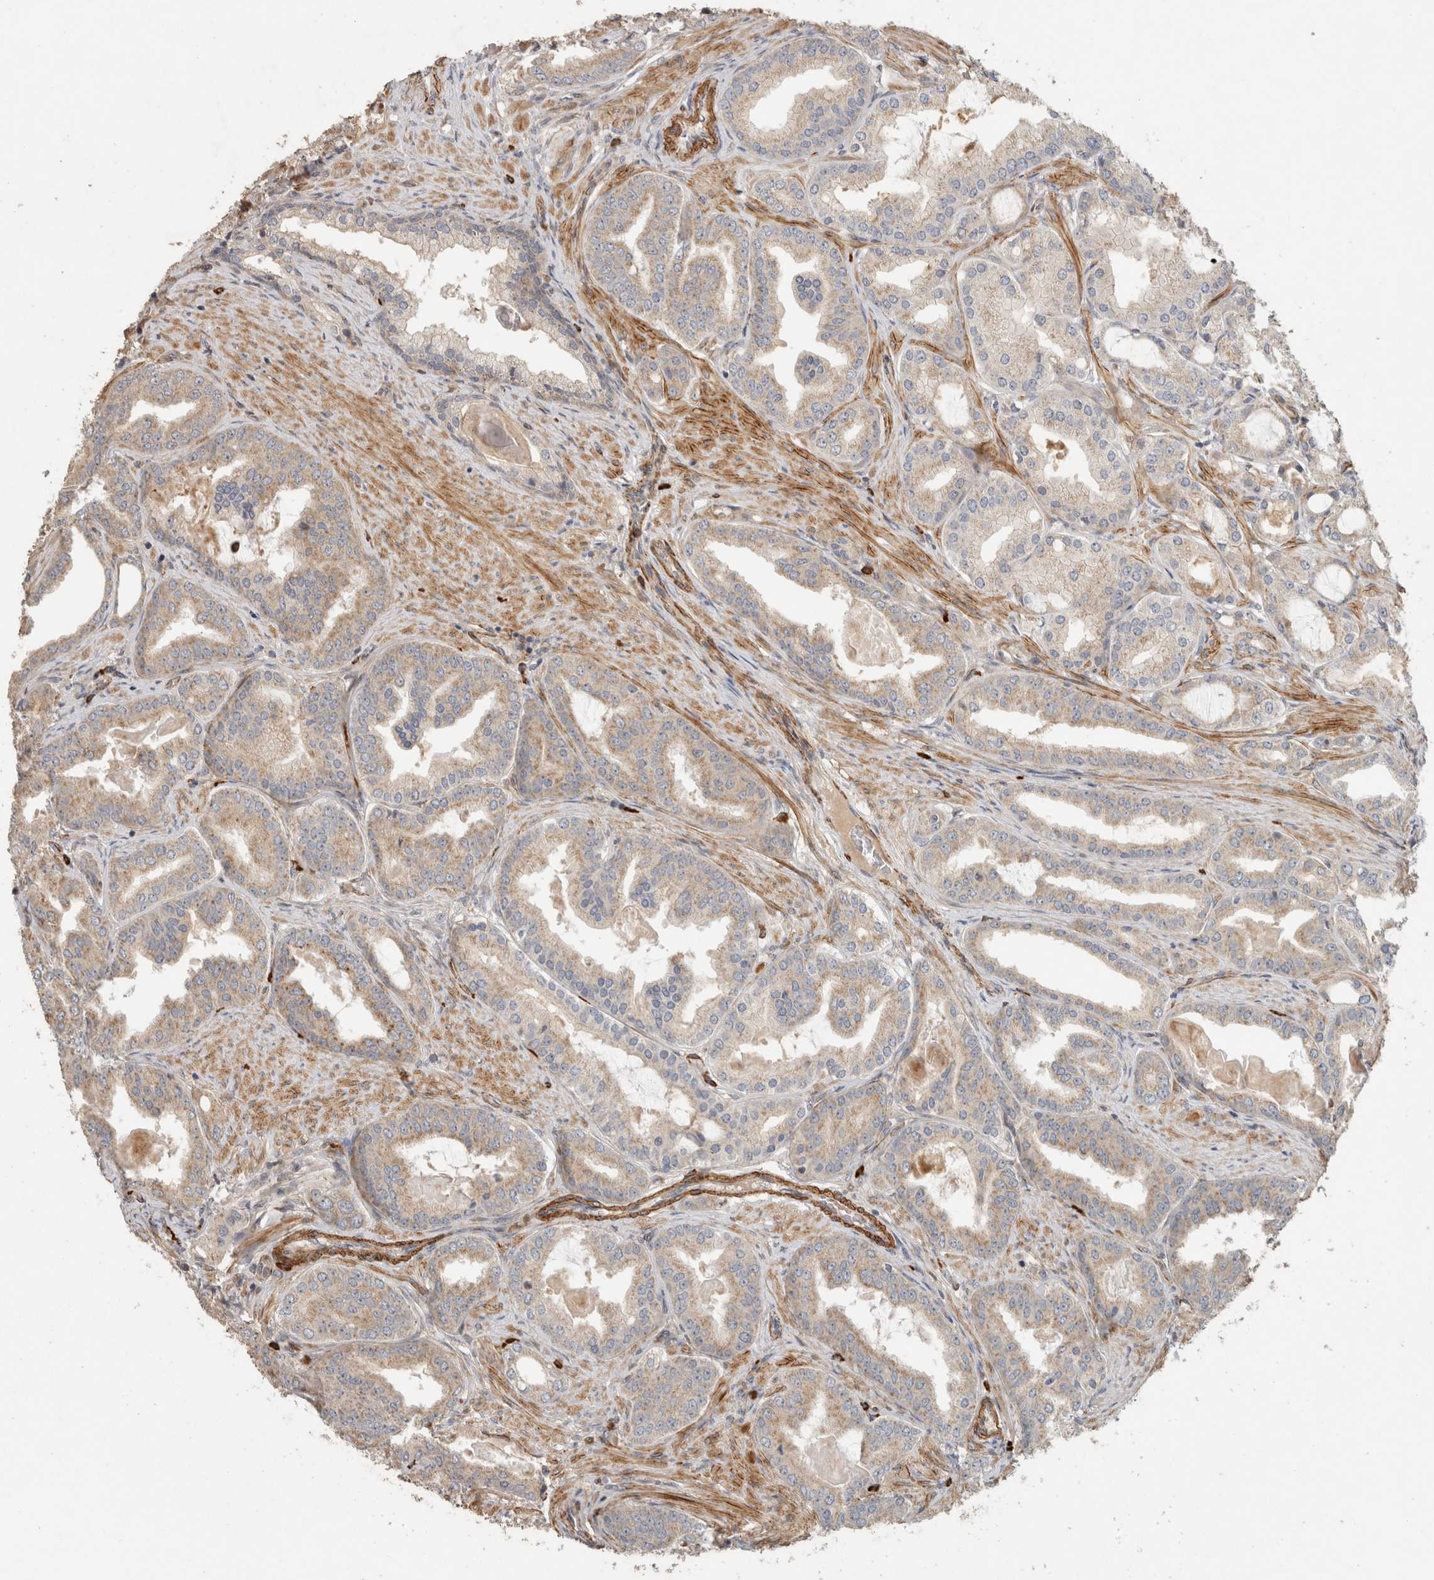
{"staining": {"intensity": "weak", "quantity": ">75%", "location": "cytoplasmic/membranous"}, "tissue": "prostate cancer", "cell_type": "Tumor cells", "image_type": "cancer", "snomed": [{"axis": "morphology", "description": "Adenocarcinoma, High grade"}, {"axis": "topography", "description": "Prostate"}], "caption": "Tumor cells reveal low levels of weak cytoplasmic/membranous staining in about >75% of cells in prostate cancer. The staining was performed using DAB, with brown indicating positive protein expression. Nuclei are stained blue with hematoxylin.", "gene": "SIPA1L2", "patient": {"sex": "male", "age": 60}}